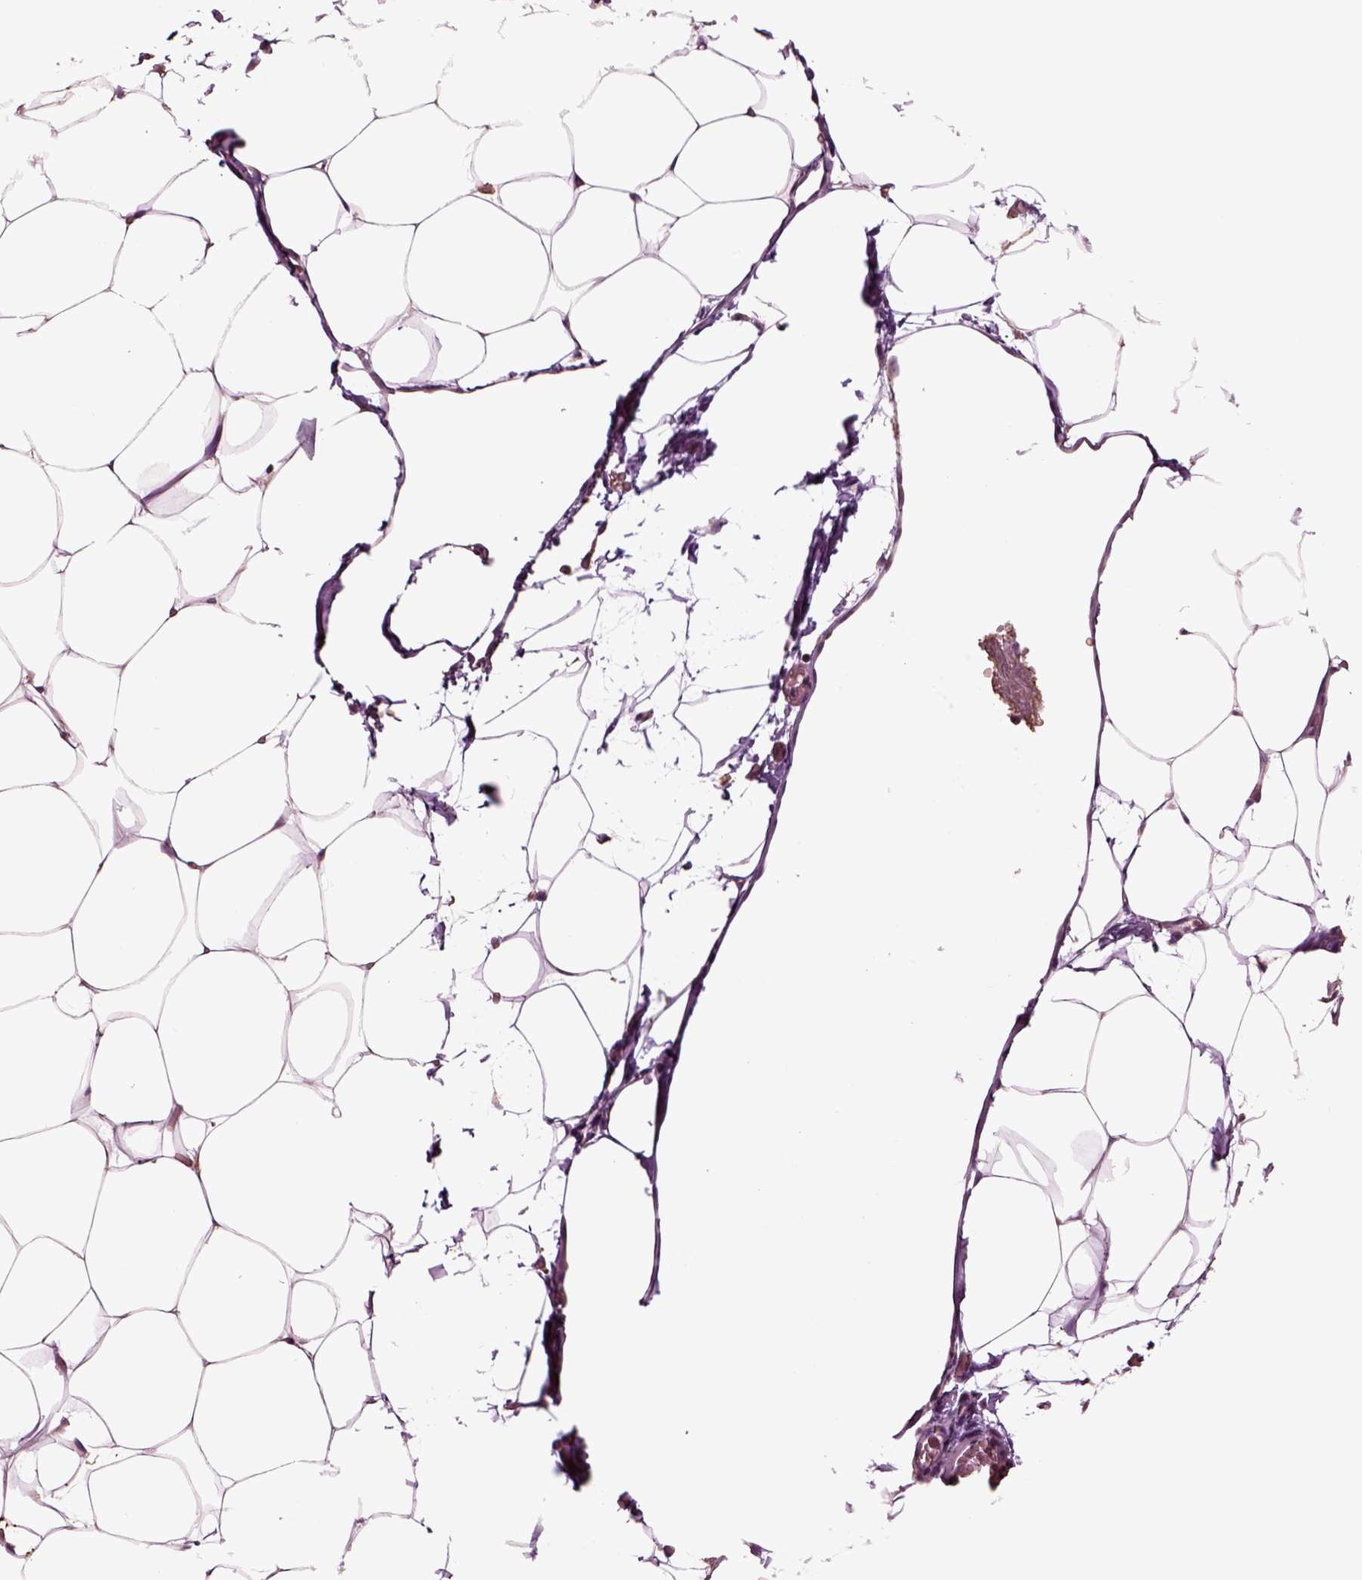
{"staining": {"intensity": "negative", "quantity": "none", "location": "none"}, "tissue": "adipose tissue", "cell_type": "Adipocytes", "image_type": "normal", "snomed": [{"axis": "morphology", "description": "Normal tissue, NOS"}, {"axis": "topography", "description": "Adipose tissue"}], "caption": "This is an IHC image of benign adipose tissue. There is no staining in adipocytes.", "gene": "CHGB", "patient": {"sex": "male", "age": 57}}